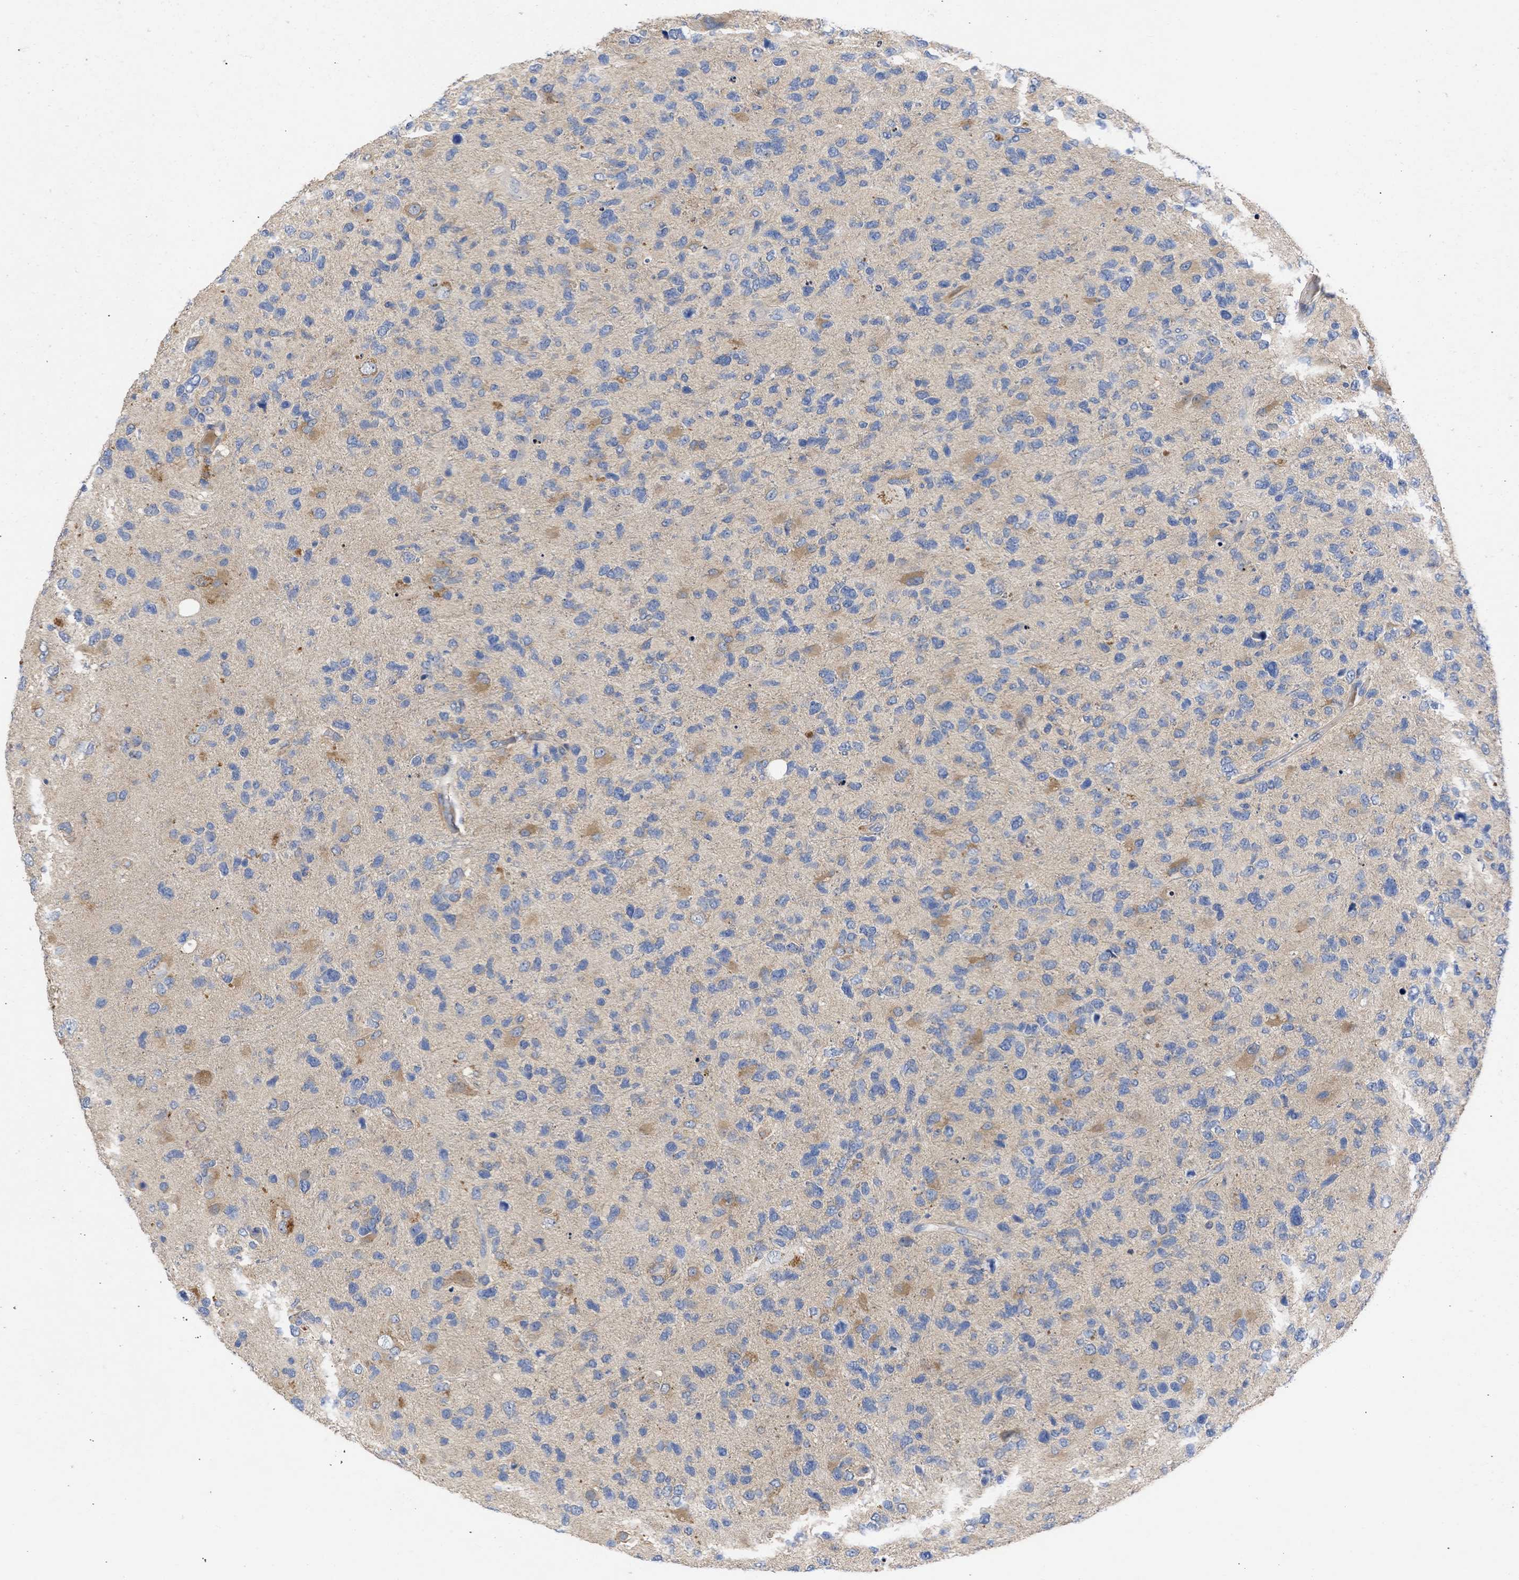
{"staining": {"intensity": "weak", "quantity": "<25%", "location": "cytoplasmic/membranous"}, "tissue": "glioma", "cell_type": "Tumor cells", "image_type": "cancer", "snomed": [{"axis": "morphology", "description": "Glioma, malignant, High grade"}, {"axis": "topography", "description": "Brain"}], "caption": "The histopathology image reveals no staining of tumor cells in glioma.", "gene": "ARHGEF4", "patient": {"sex": "female", "age": 58}}